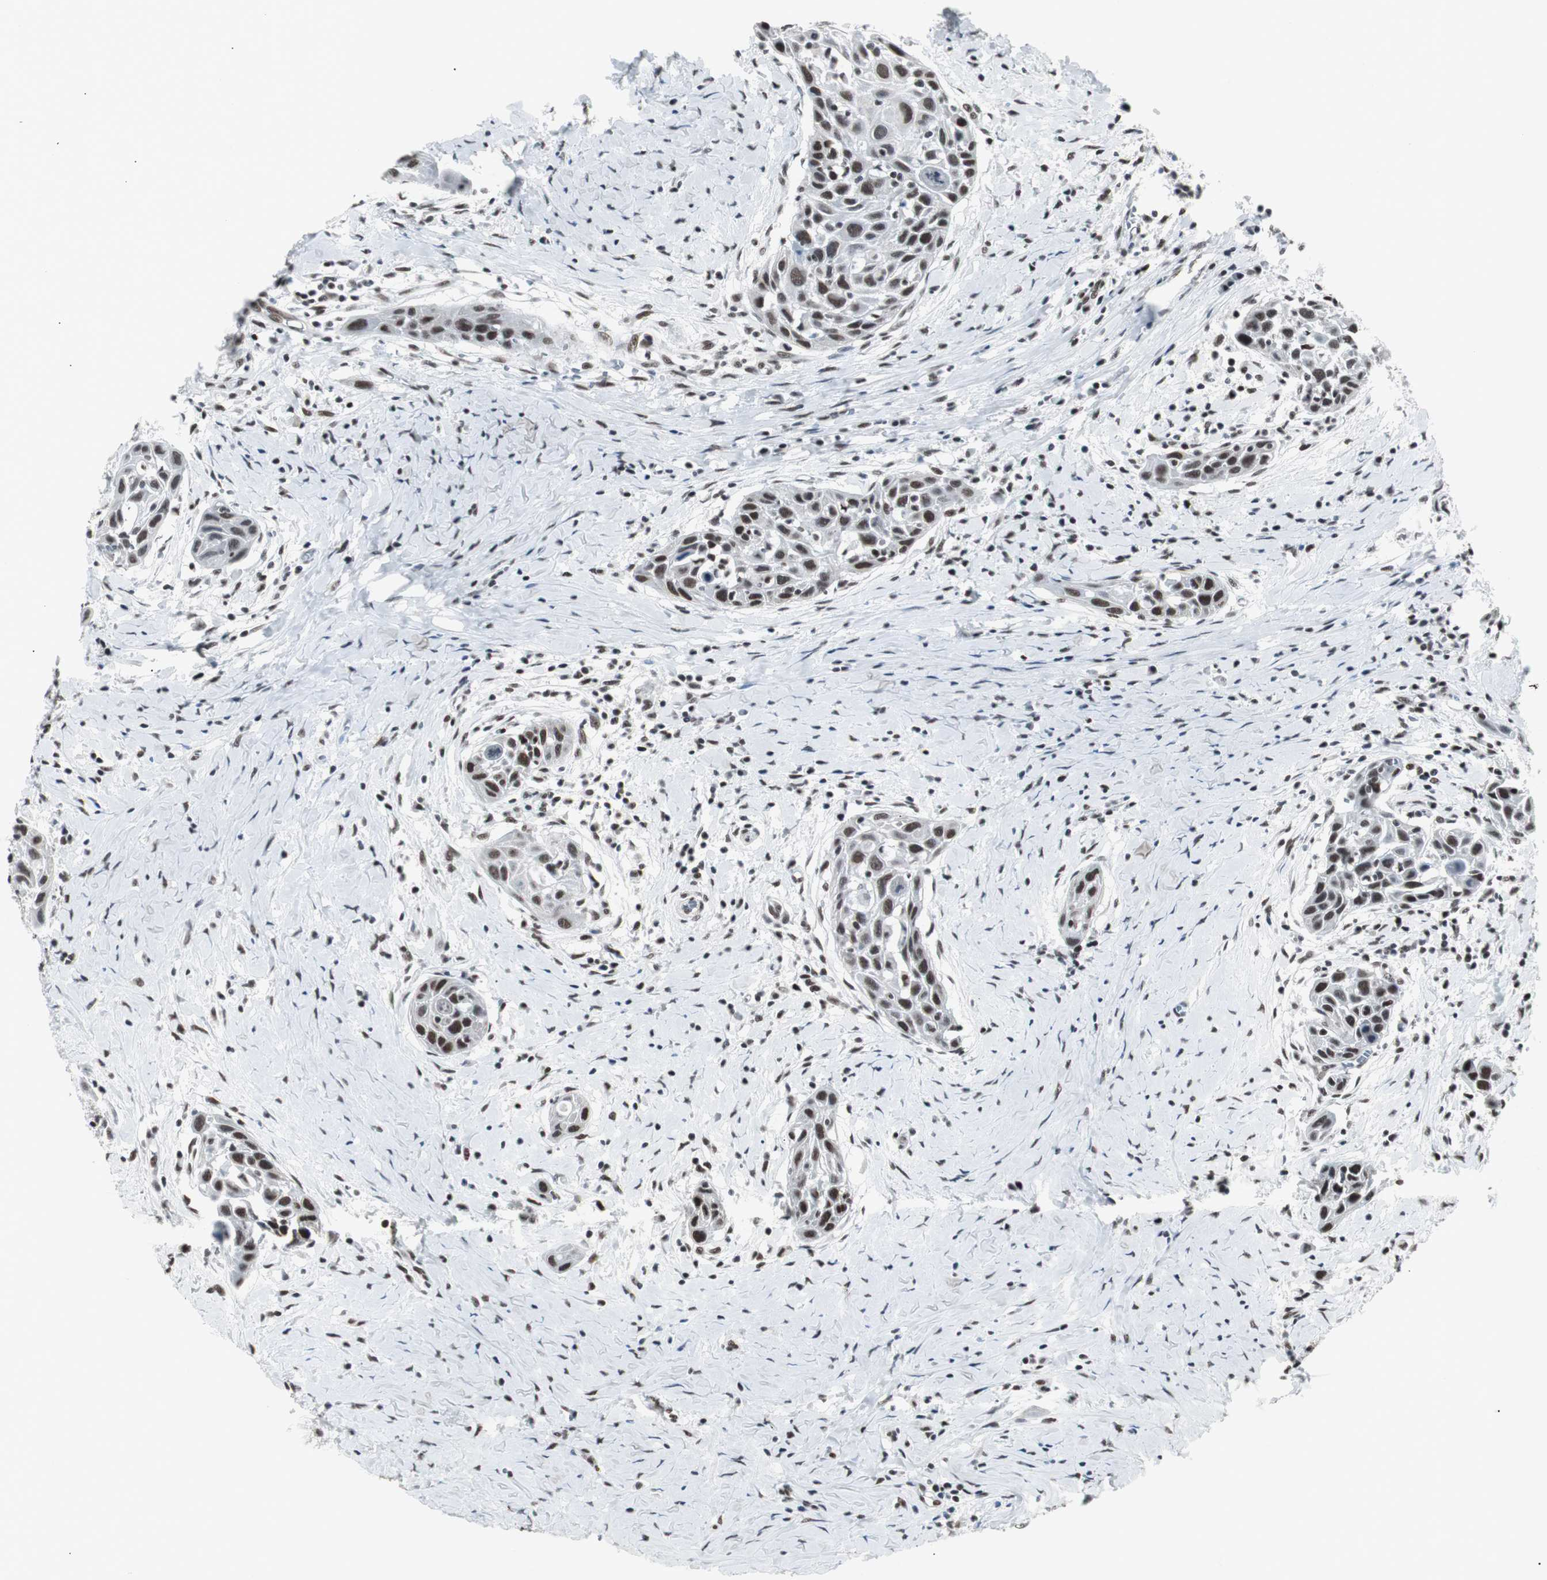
{"staining": {"intensity": "strong", "quantity": ">75%", "location": "nuclear"}, "tissue": "head and neck cancer", "cell_type": "Tumor cells", "image_type": "cancer", "snomed": [{"axis": "morphology", "description": "Squamous cell carcinoma, NOS"}, {"axis": "topography", "description": "Oral tissue"}, {"axis": "topography", "description": "Head-Neck"}], "caption": "Squamous cell carcinoma (head and neck) stained with immunohistochemistry (IHC) exhibits strong nuclear positivity in about >75% of tumor cells.", "gene": "XRCC1", "patient": {"sex": "female", "age": 50}}